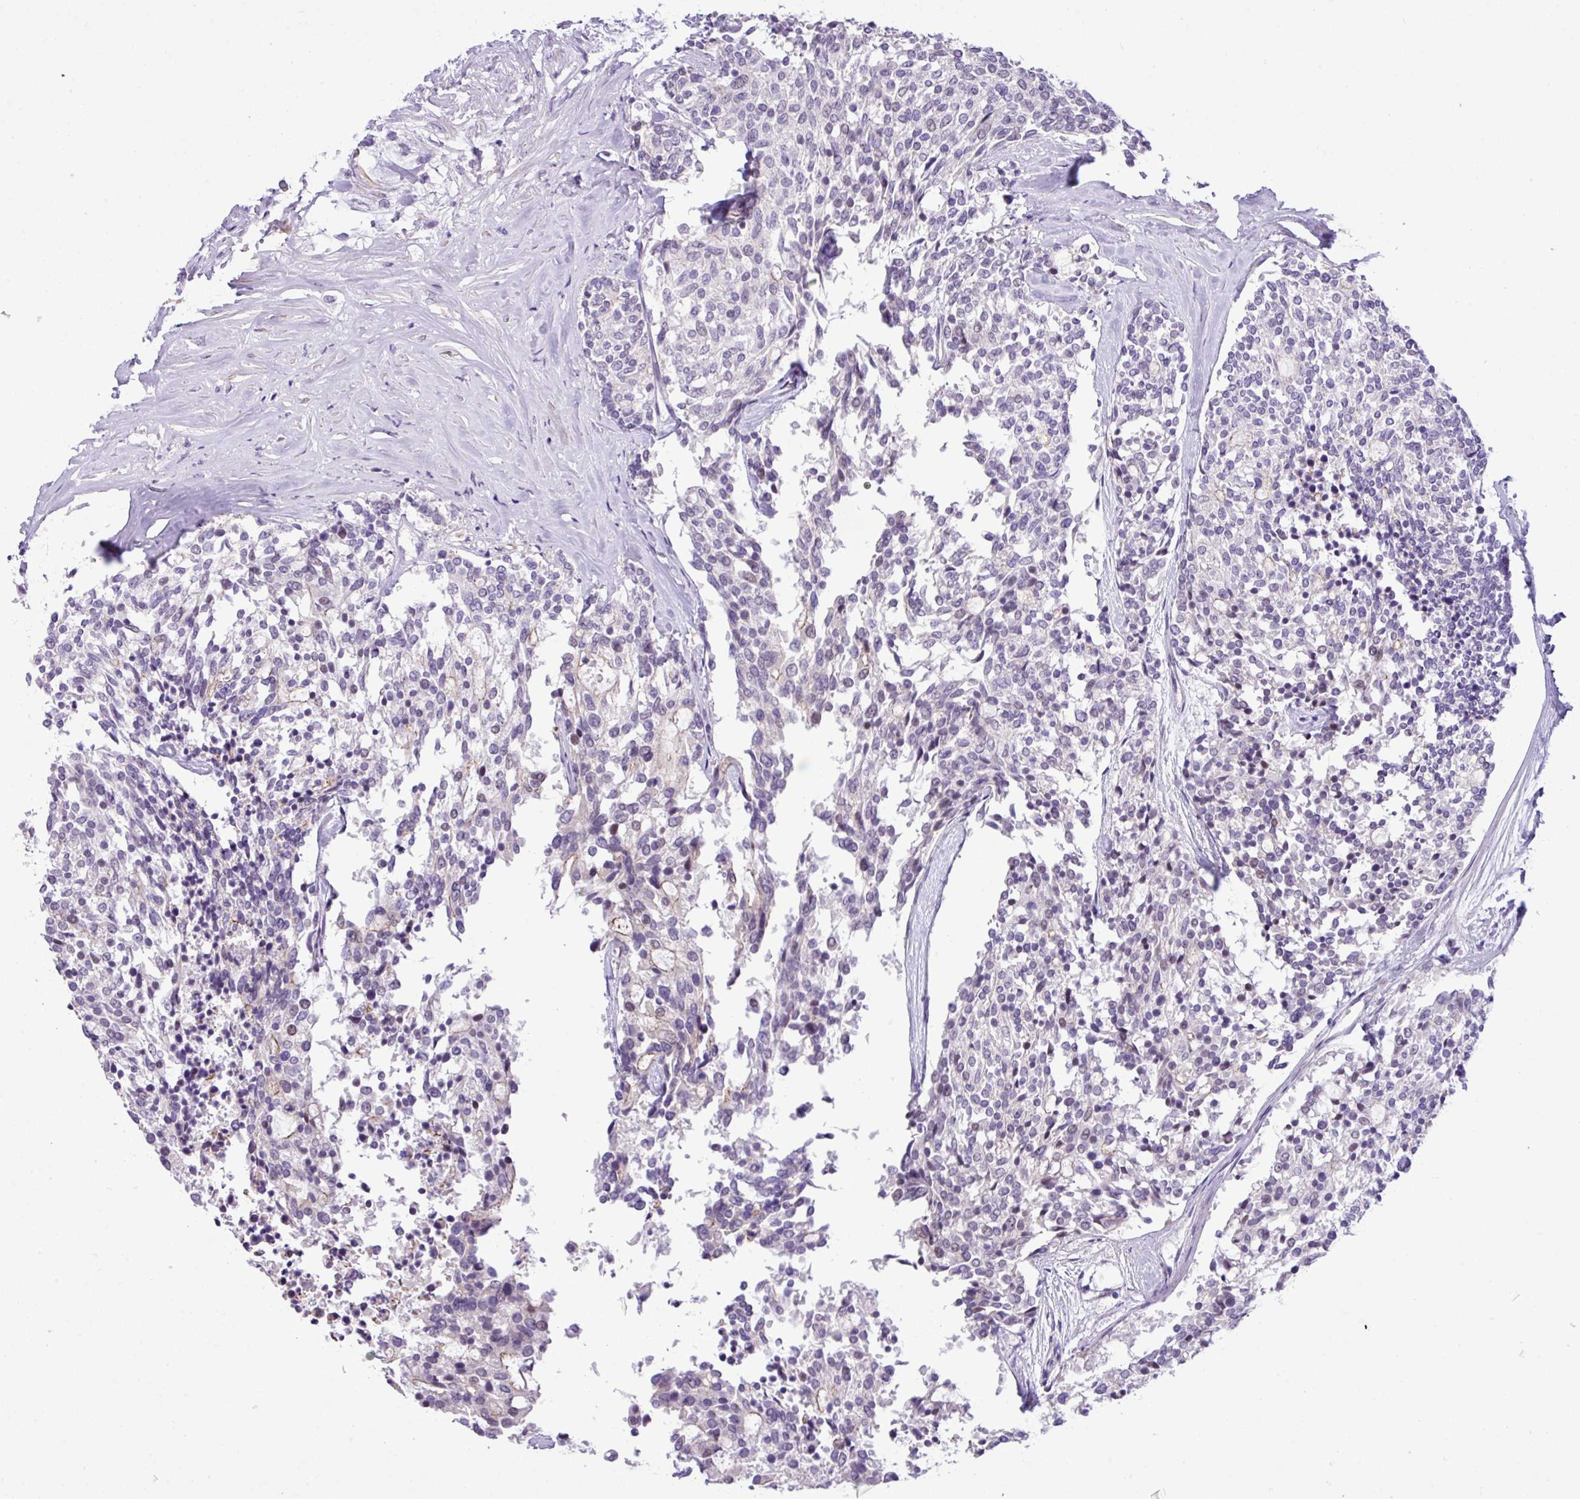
{"staining": {"intensity": "negative", "quantity": "none", "location": "none"}, "tissue": "carcinoid", "cell_type": "Tumor cells", "image_type": "cancer", "snomed": [{"axis": "morphology", "description": "Carcinoid, malignant, NOS"}, {"axis": "topography", "description": "Pancreas"}], "caption": "Histopathology image shows no significant protein staining in tumor cells of carcinoid. Brightfield microscopy of IHC stained with DAB (3,3'-diaminobenzidine) (brown) and hematoxylin (blue), captured at high magnification.", "gene": "YLPM1", "patient": {"sex": "female", "age": 54}}